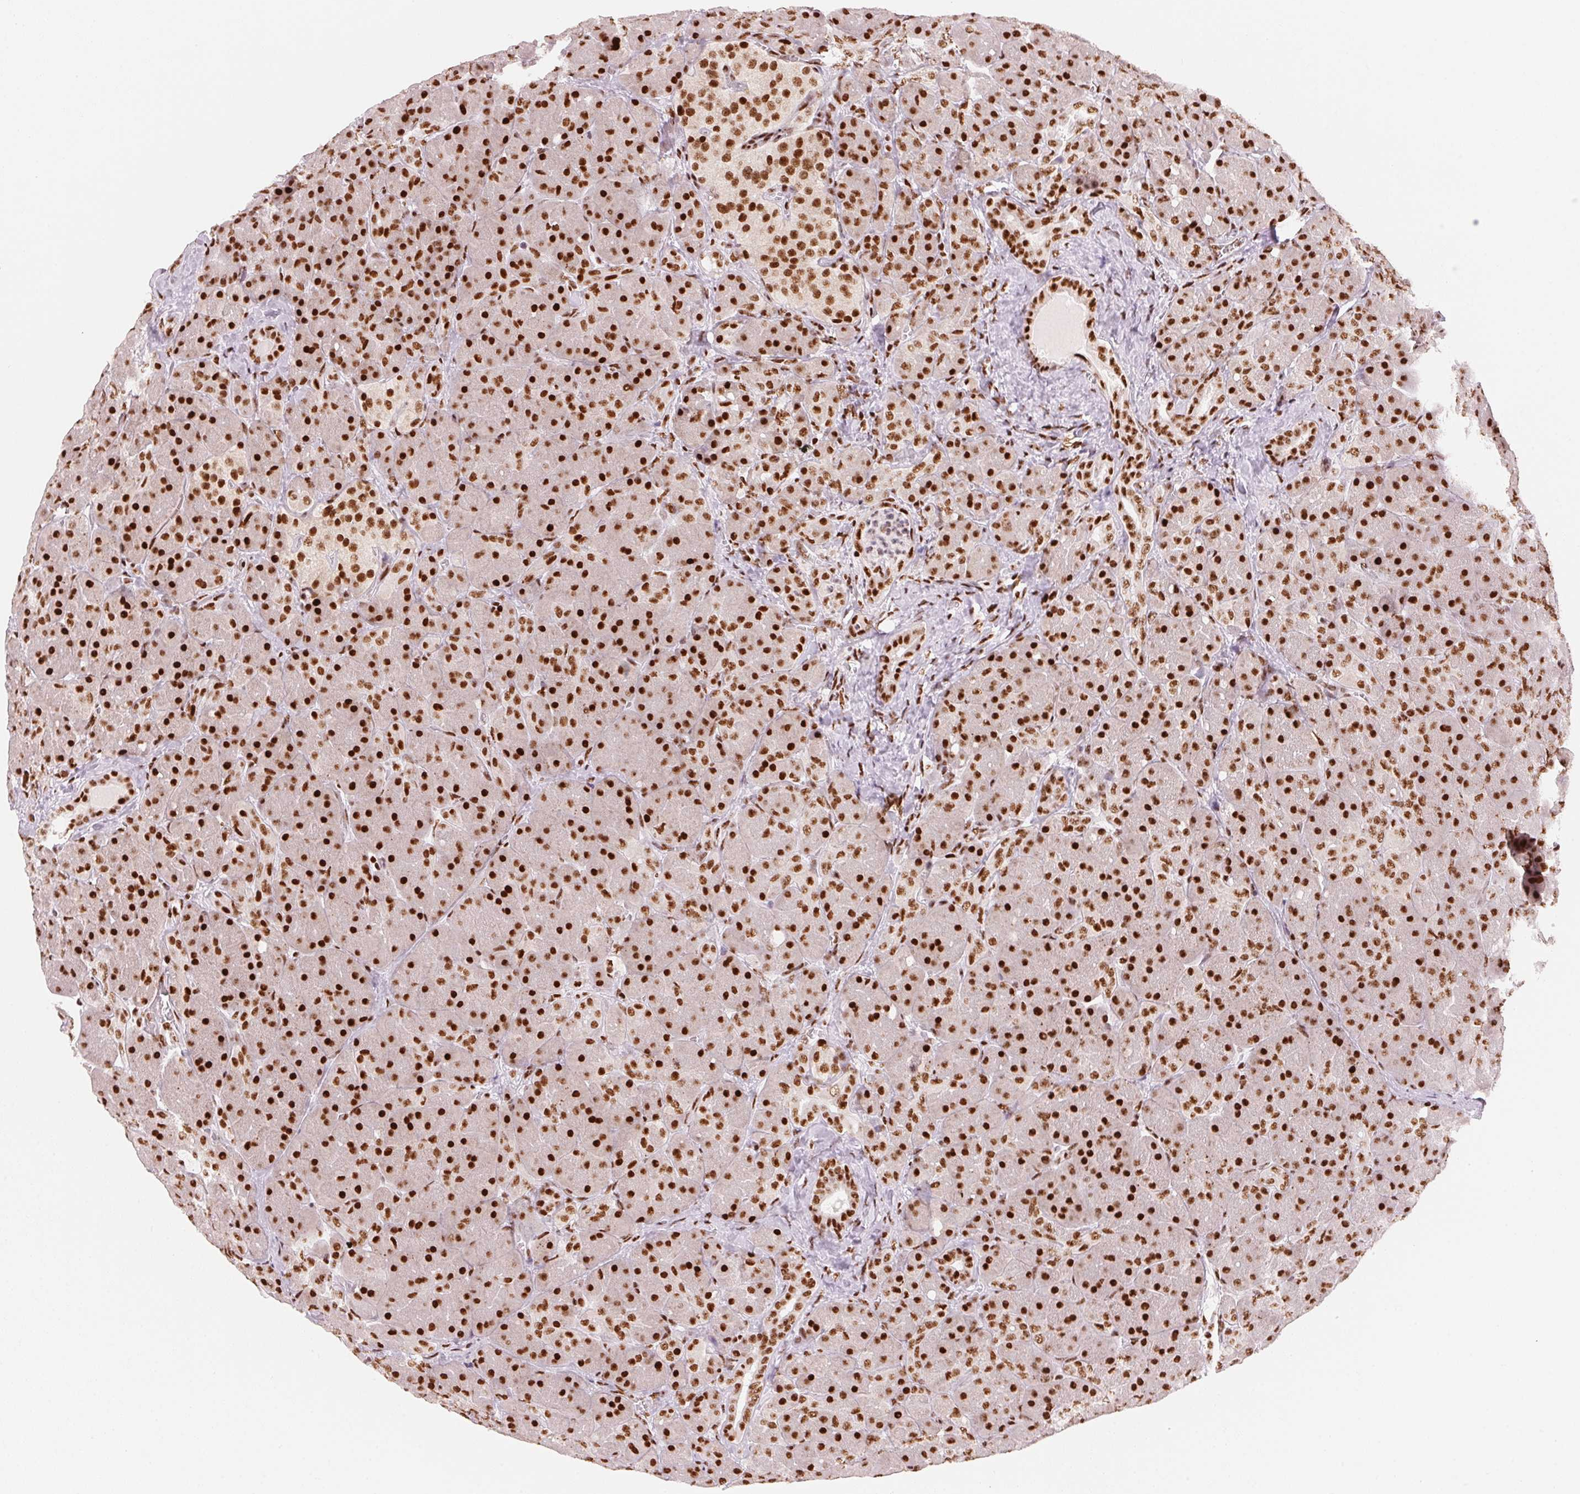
{"staining": {"intensity": "strong", "quantity": ">75%", "location": "nuclear"}, "tissue": "pancreas", "cell_type": "Exocrine glandular cells", "image_type": "normal", "snomed": [{"axis": "morphology", "description": "Normal tissue, NOS"}, {"axis": "topography", "description": "Pancreas"}], "caption": "A high amount of strong nuclear positivity is seen in approximately >75% of exocrine glandular cells in benign pancreas.", "gene": "NXF1", "patient": {"sex": "male", "age": 55}}